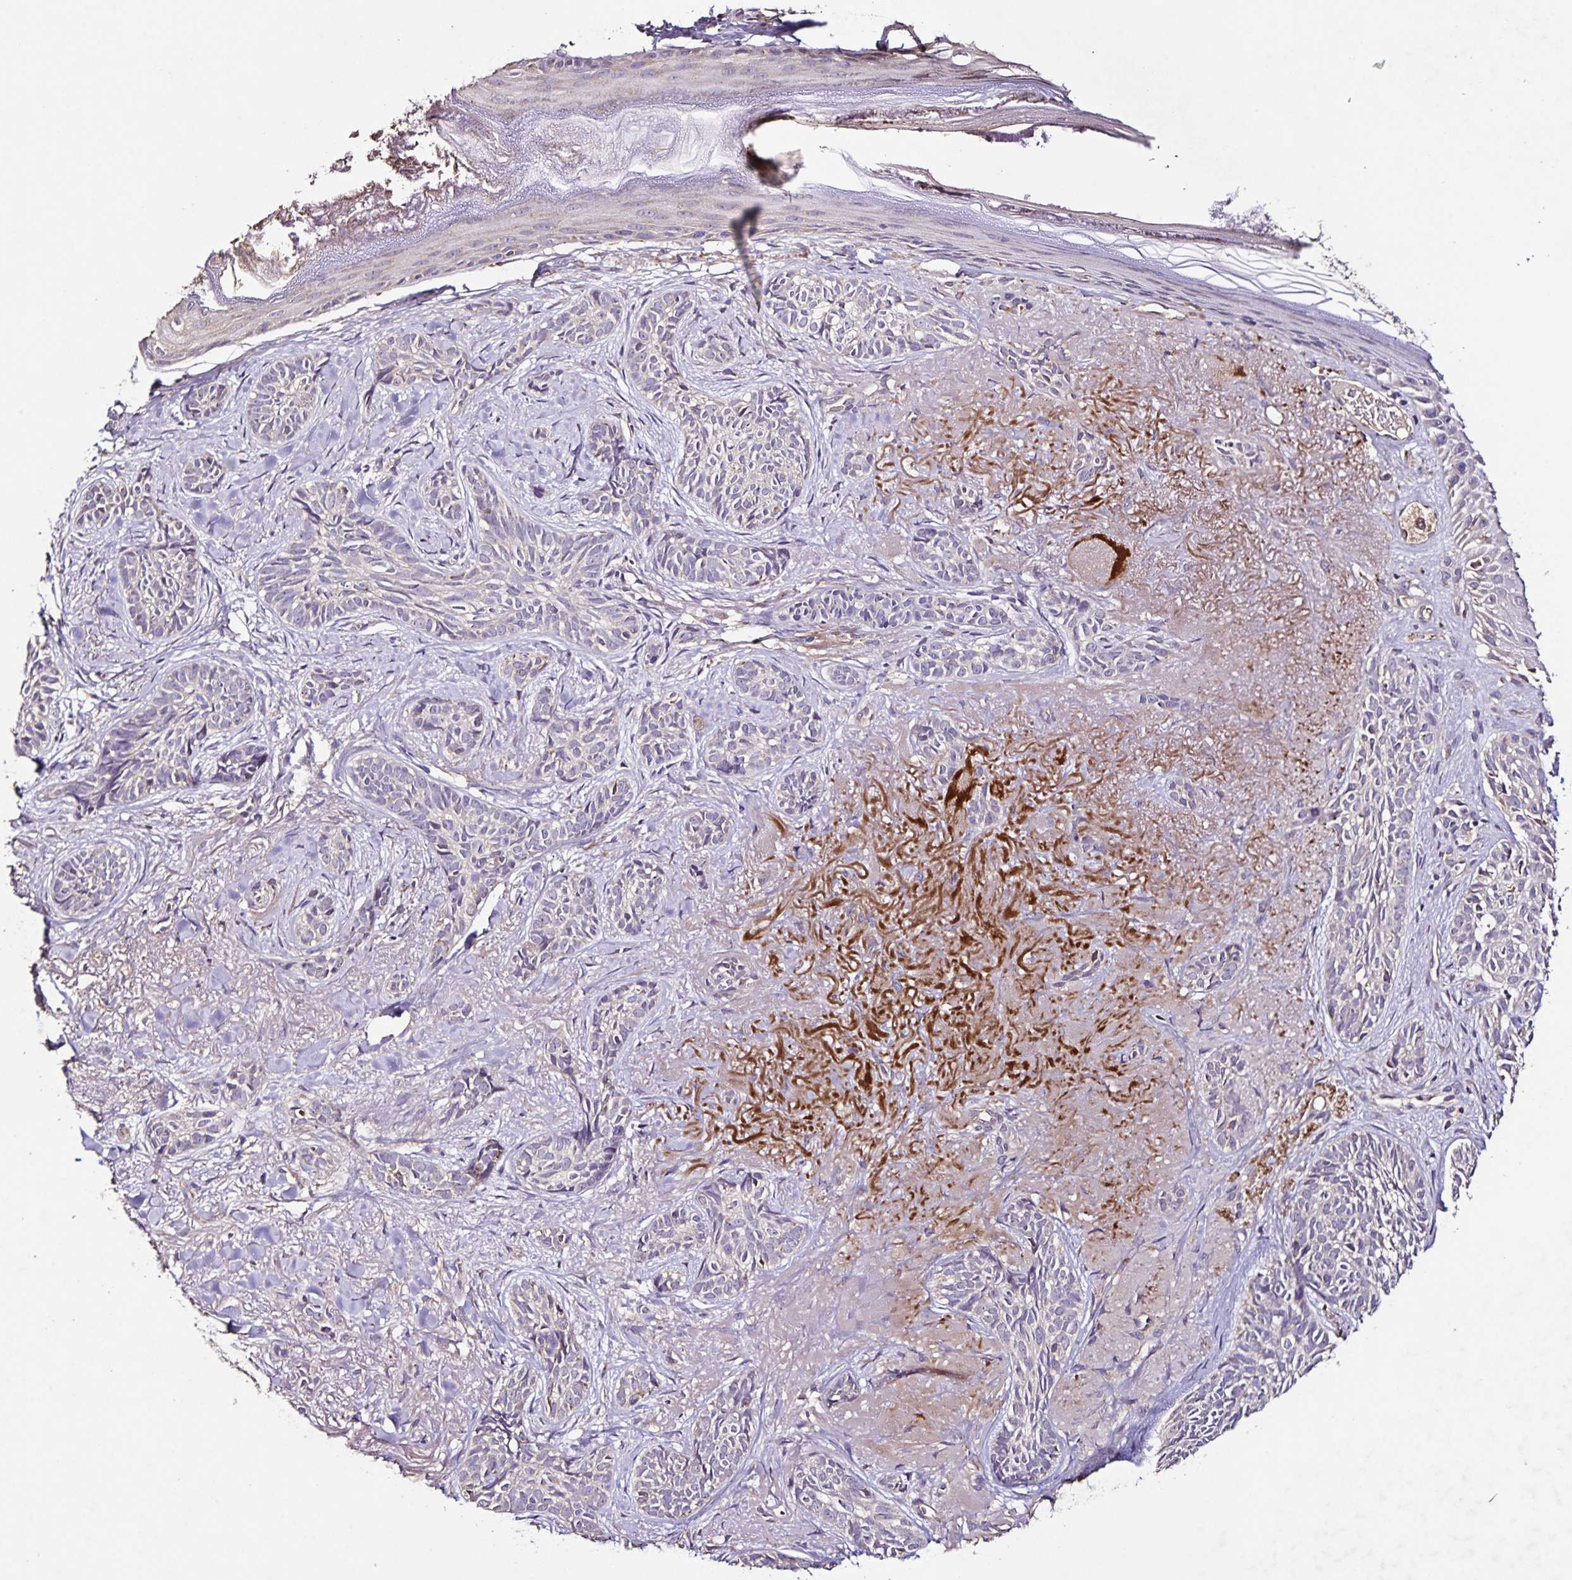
{"staining": {"intensity": "negative", "quantity": "none", "location": "none"}, "tissue": "skin cancer", "cell_type": "Tumor cells", "image_type": "cancer", "snomed": [{"axis": "morphology", "description": "Basal cell carcinoma"}, {"axis": "morphology", "description": "BCC, high aggressive"}, {"axis": "topography", "description": "Skin"}], "caption": "Tumor cells are negative for protein expression in human bcc,  high aggressive (skin).", "gene": "MAN1A1", "patient": {"sex": "female", "age": 79}}